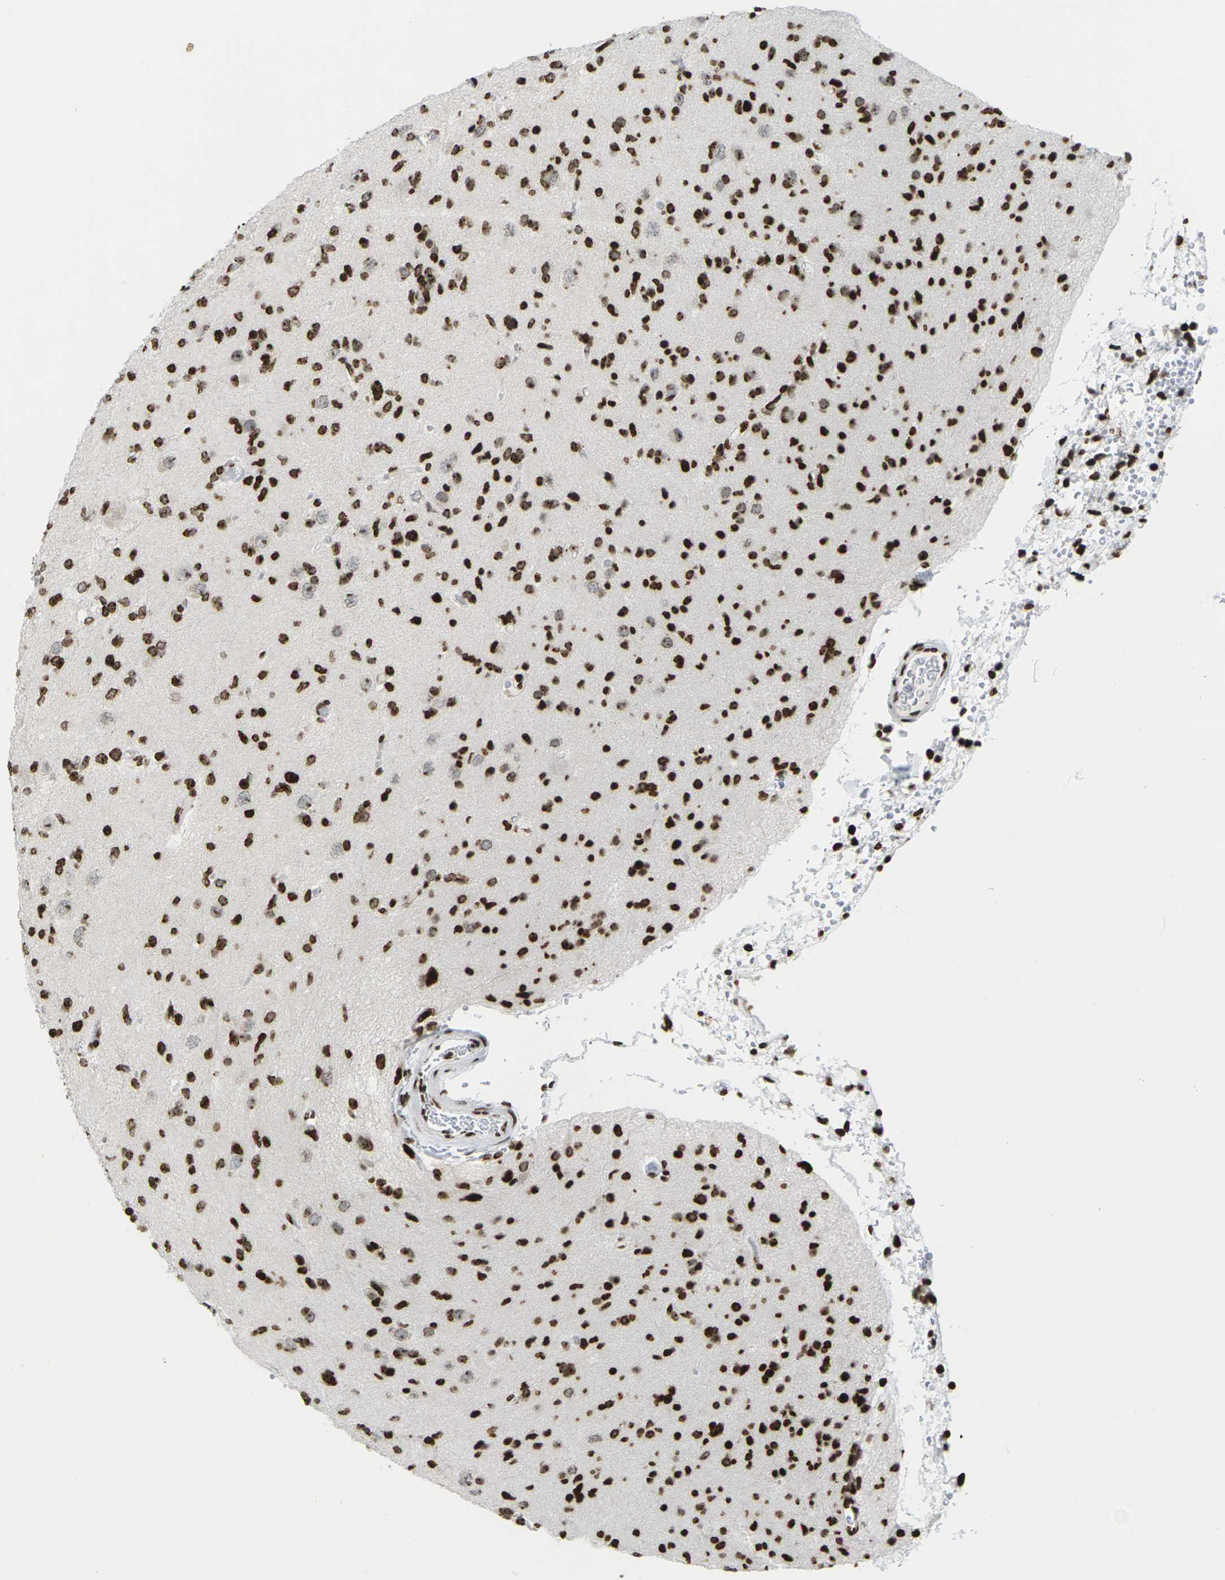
{"staining": {"intensity": "strong", "quantity": ">75%", "location": "nuclear"}, "tissue": "glioma", "cell_type": "Tumor cells", "image_type": "cancer", "snomed": [{"axis": "morphology", "description": "Glioma, malignant, Low grade"}, {"axis": "topography", "description": "Brain"}], "caption": "Human malignant glioma (low-grade) stained with a protein marker reveals strong staining in tumor cells.", "gene": "H1-4", "patient": {"sex": "female", "age": 22}}